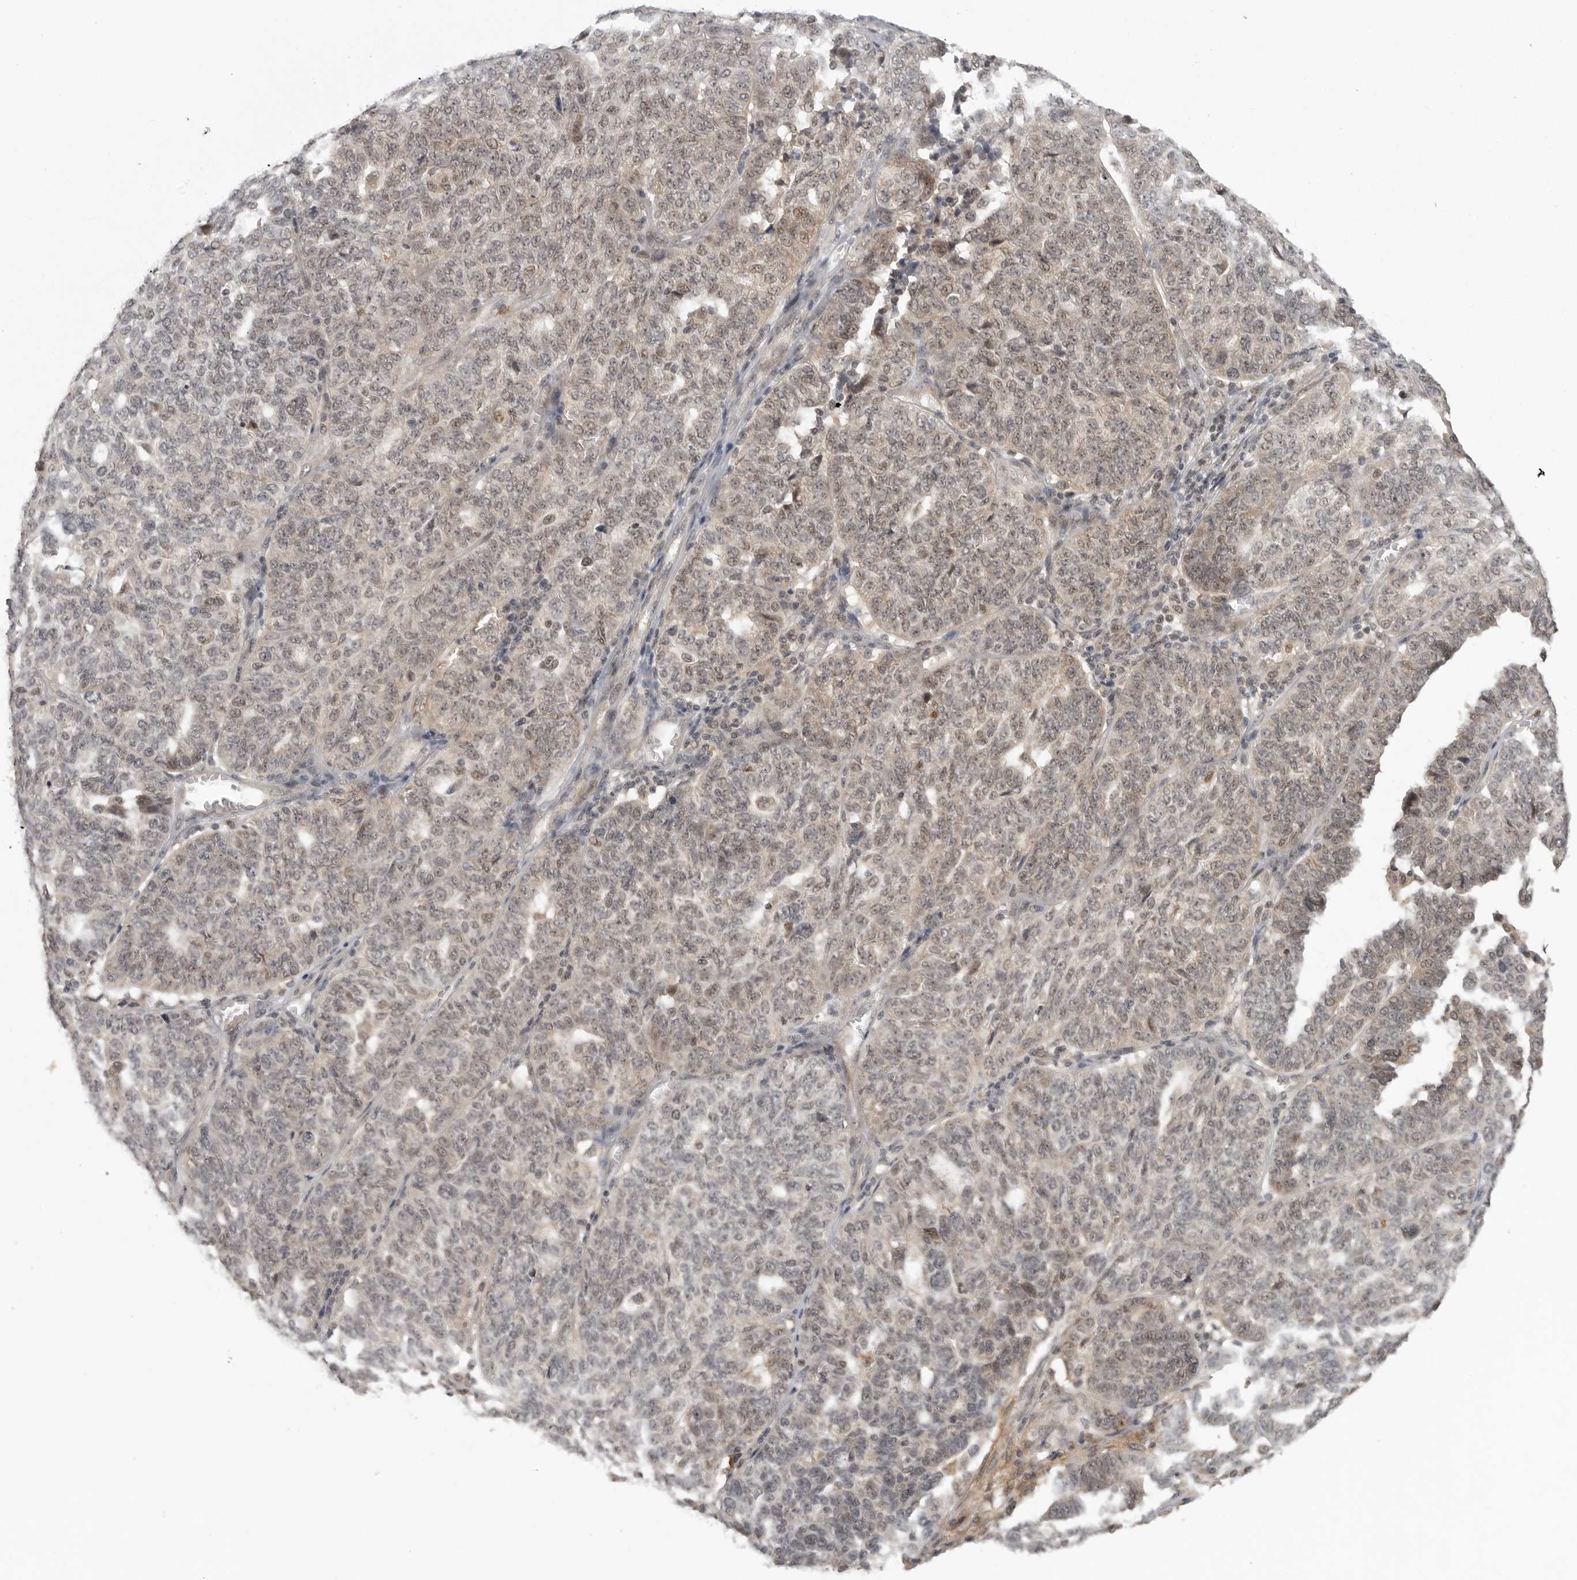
{"staining": {"intensity": "weak", "quantity": ">75%", "location": "cytoplasmic/membranous,nuclear"}, "tissue": "ovarian cancer", "cell_type": "Tumor cells", "image_type": "cancer", "snomed": [{"axis": "morphology", "description": "Cystadenocarcinoma, serous, NOS"}, {"axis": "topography", "description": "Ovary"}], "caption": "Ovarian cancer (serous cystadenocarcinoma) stained for a protein exhibits weak cytoplasmic/membranous and nuclear positivity in tumor cells. (DAB (3,3'-diaminobenzidine) = brown stain, brightfield microscopy at high magnification).", "gene": "PEG3", "patient": {"sex": "female", "age": 59}}